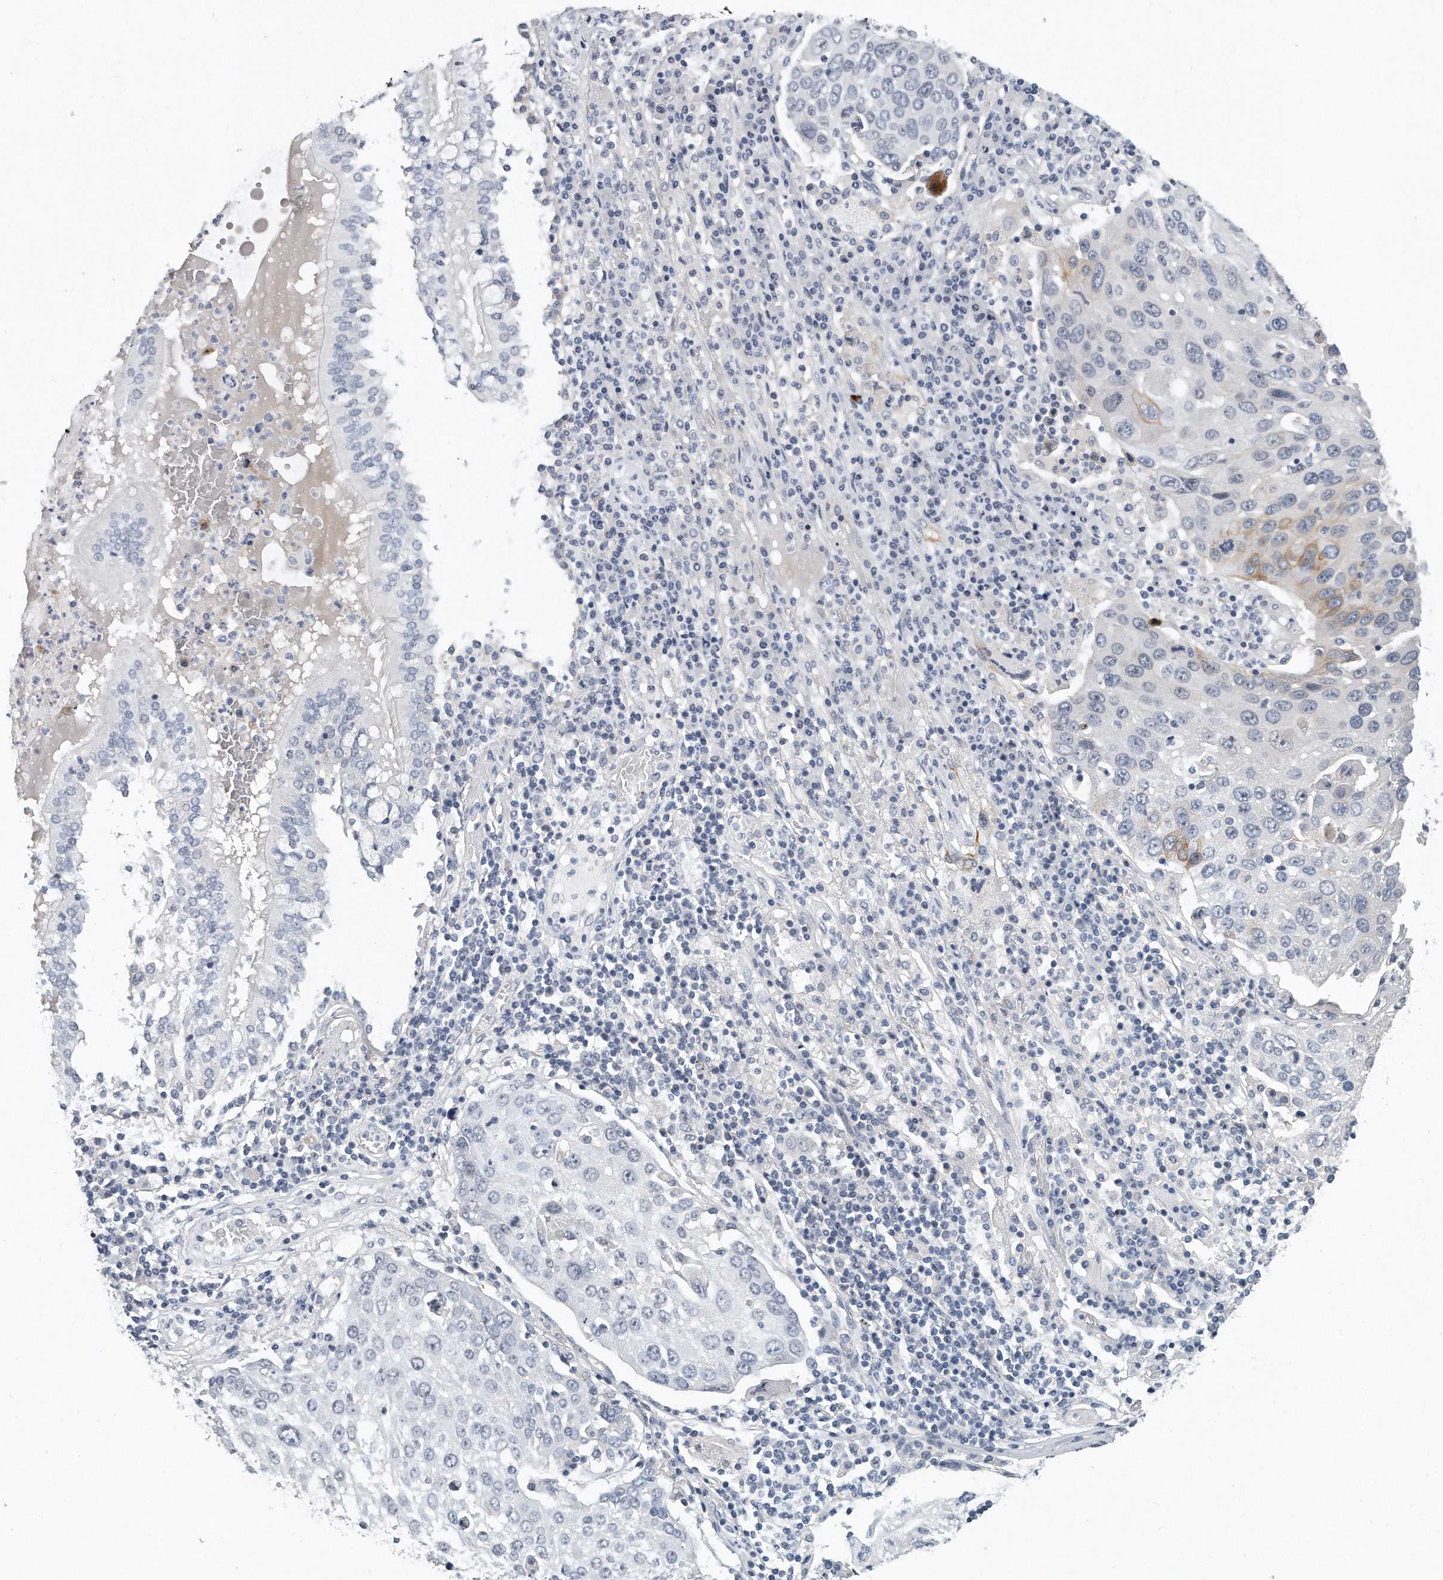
{"staining": {"intensity": "weak", "quantity": "<25%", "location": "cytoplasmic/membranous"}, "tissue": "lung cancer", "cell_type": "Tumor cells", "image_type": "cancer", "snomed": [{"axis": "morphology", "description": "Squamous cell carcinoma, NOS"}, {"axis": "topography", "description": "Lung"}], "caption": "Tumor cells show no significant protein positivity in lung squamous cell carcinoma.", "gene": "KLHL7", "patient": {"sex": "male", "age": 65}}